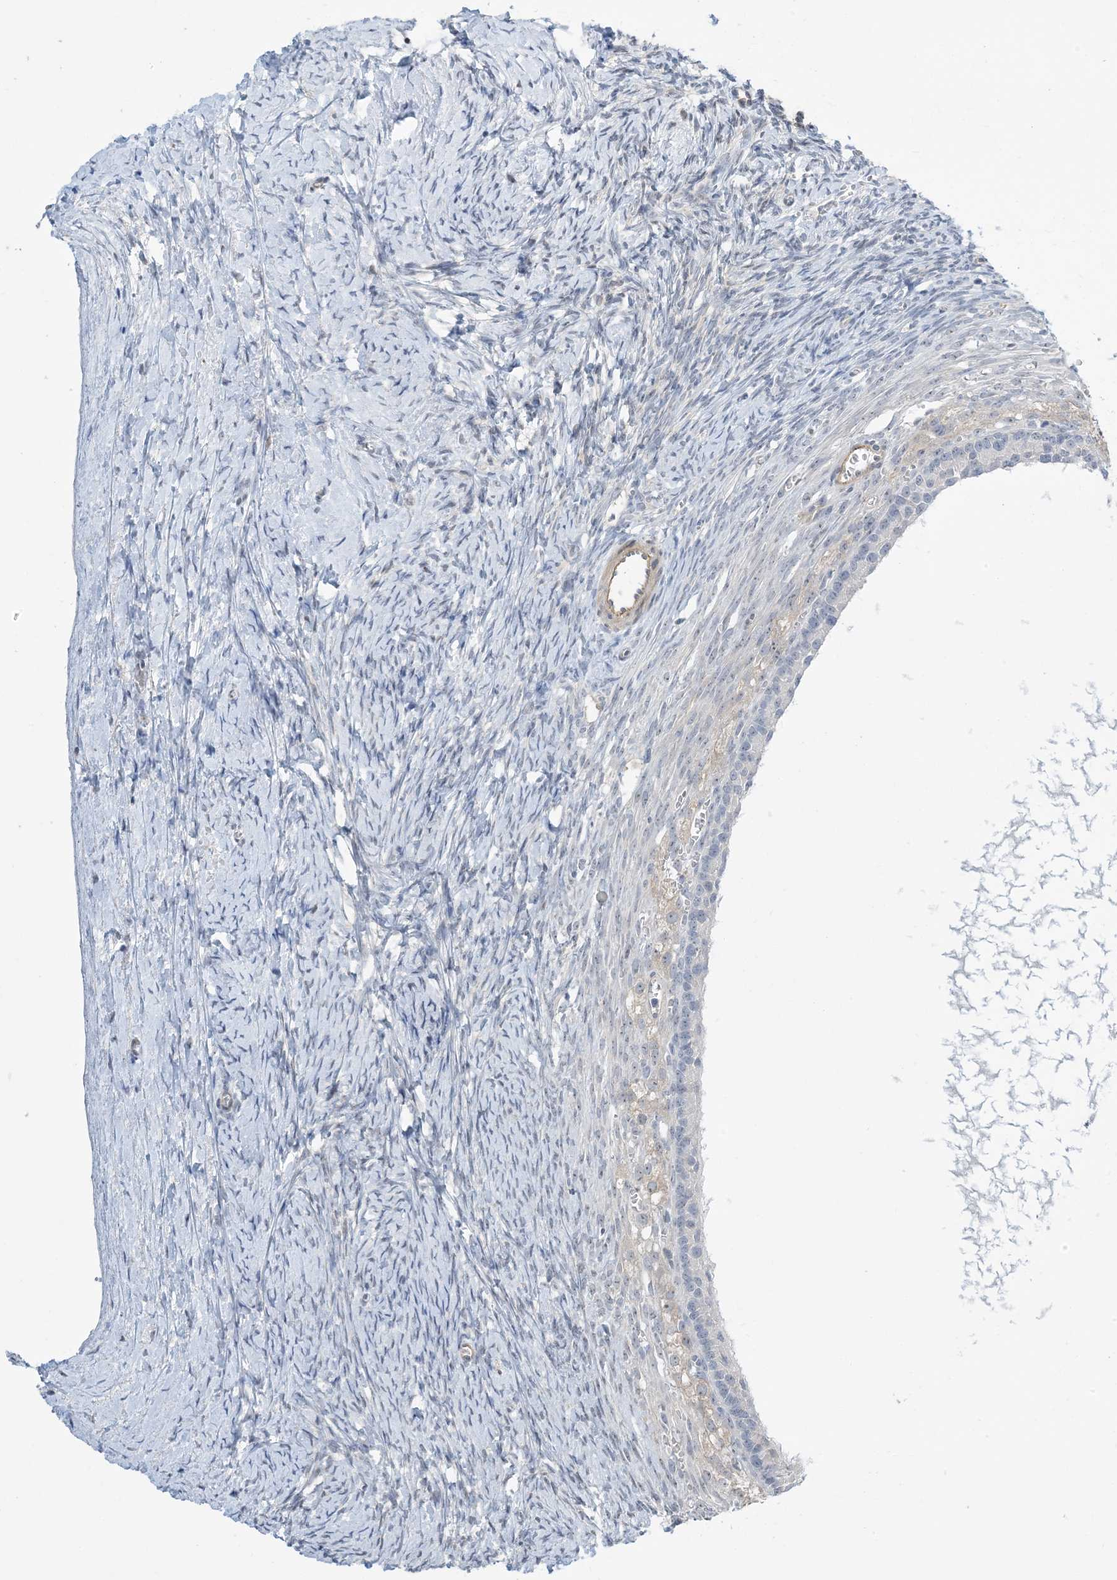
{"staining": {"intensity": "weak", "quantity": "25%-75%", "location": "cytoplasmic/membranous,nuclear"}, "tissue": "ovary", "cell_type": "Follicle cells", "image_type": "normal", "snomed": [{"axis": "morphology", "description": "Normal tissue, NOS"}, {"axis": "morphology", "description": "Developmental malformation"}, {"axis": "topography", "description": "Ovary"}], "caption": "Immunohistochemistry (IHC) histopathology image of unremarkable ovary: human ovary stained using IHC shows low levels of weak protein expression localized specifically in the cytoplasmic/membranous,nuclear of follicle cells, appearing as a cytoplasmic/membranous,nuclear brown color.", "gene": "IL36B", "patient": {"sex": "female", "age": 39}}